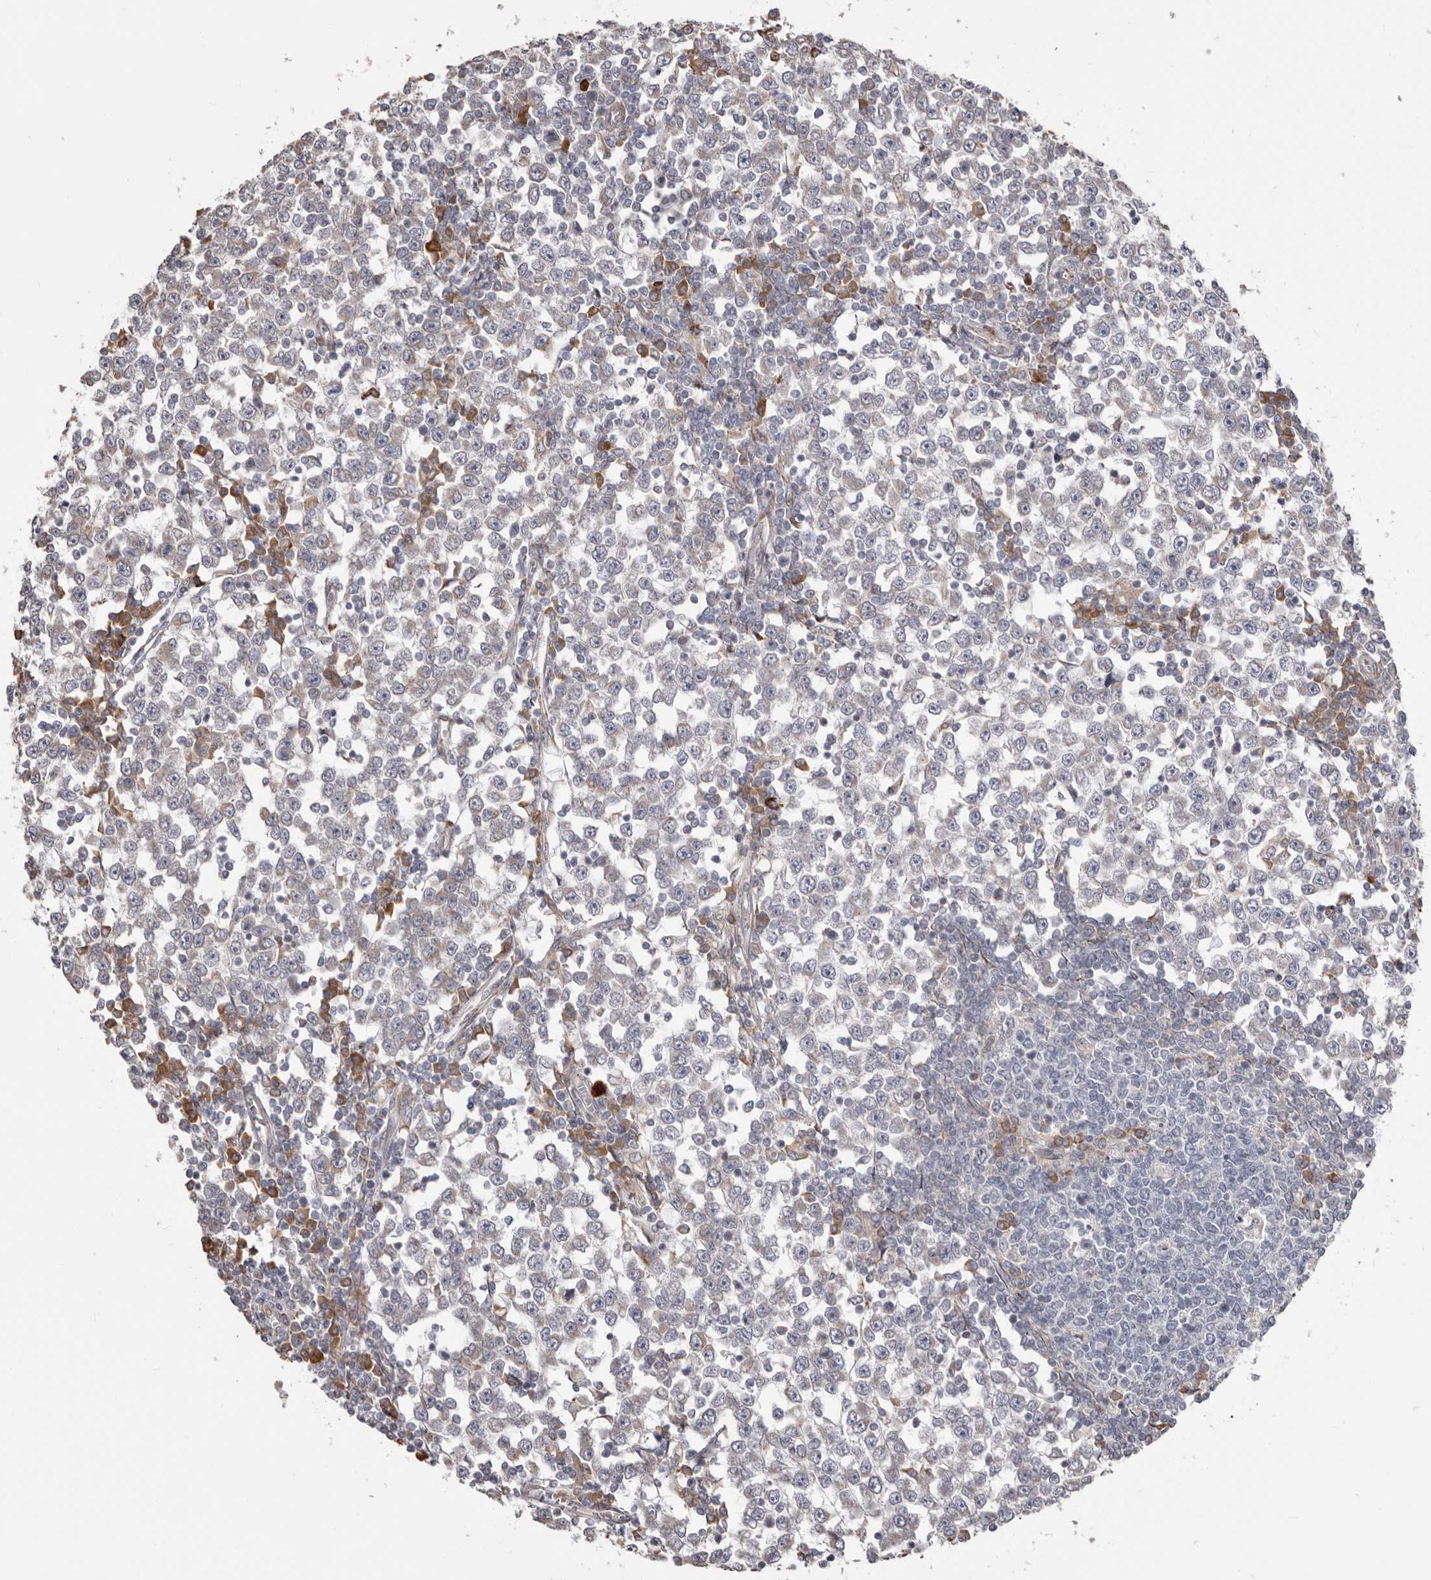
{"staining": {"intensity": "negative", "quantity": "none", "location": "none"}, "tissue": "testis cancer", "cell_type": "Tumor cells", "image_type": "cancer", "snomed": [{"axis": "morphology", "description": "Seminoma, NOS"}, {"axis": "topography", "description": "Testis"}], "caption": "Immunohistochemical staining of human testis cancer displays no significant positivity in tumor cells.", "gene": "NUP43", "patient": {"sex": "male", "age": 65}}